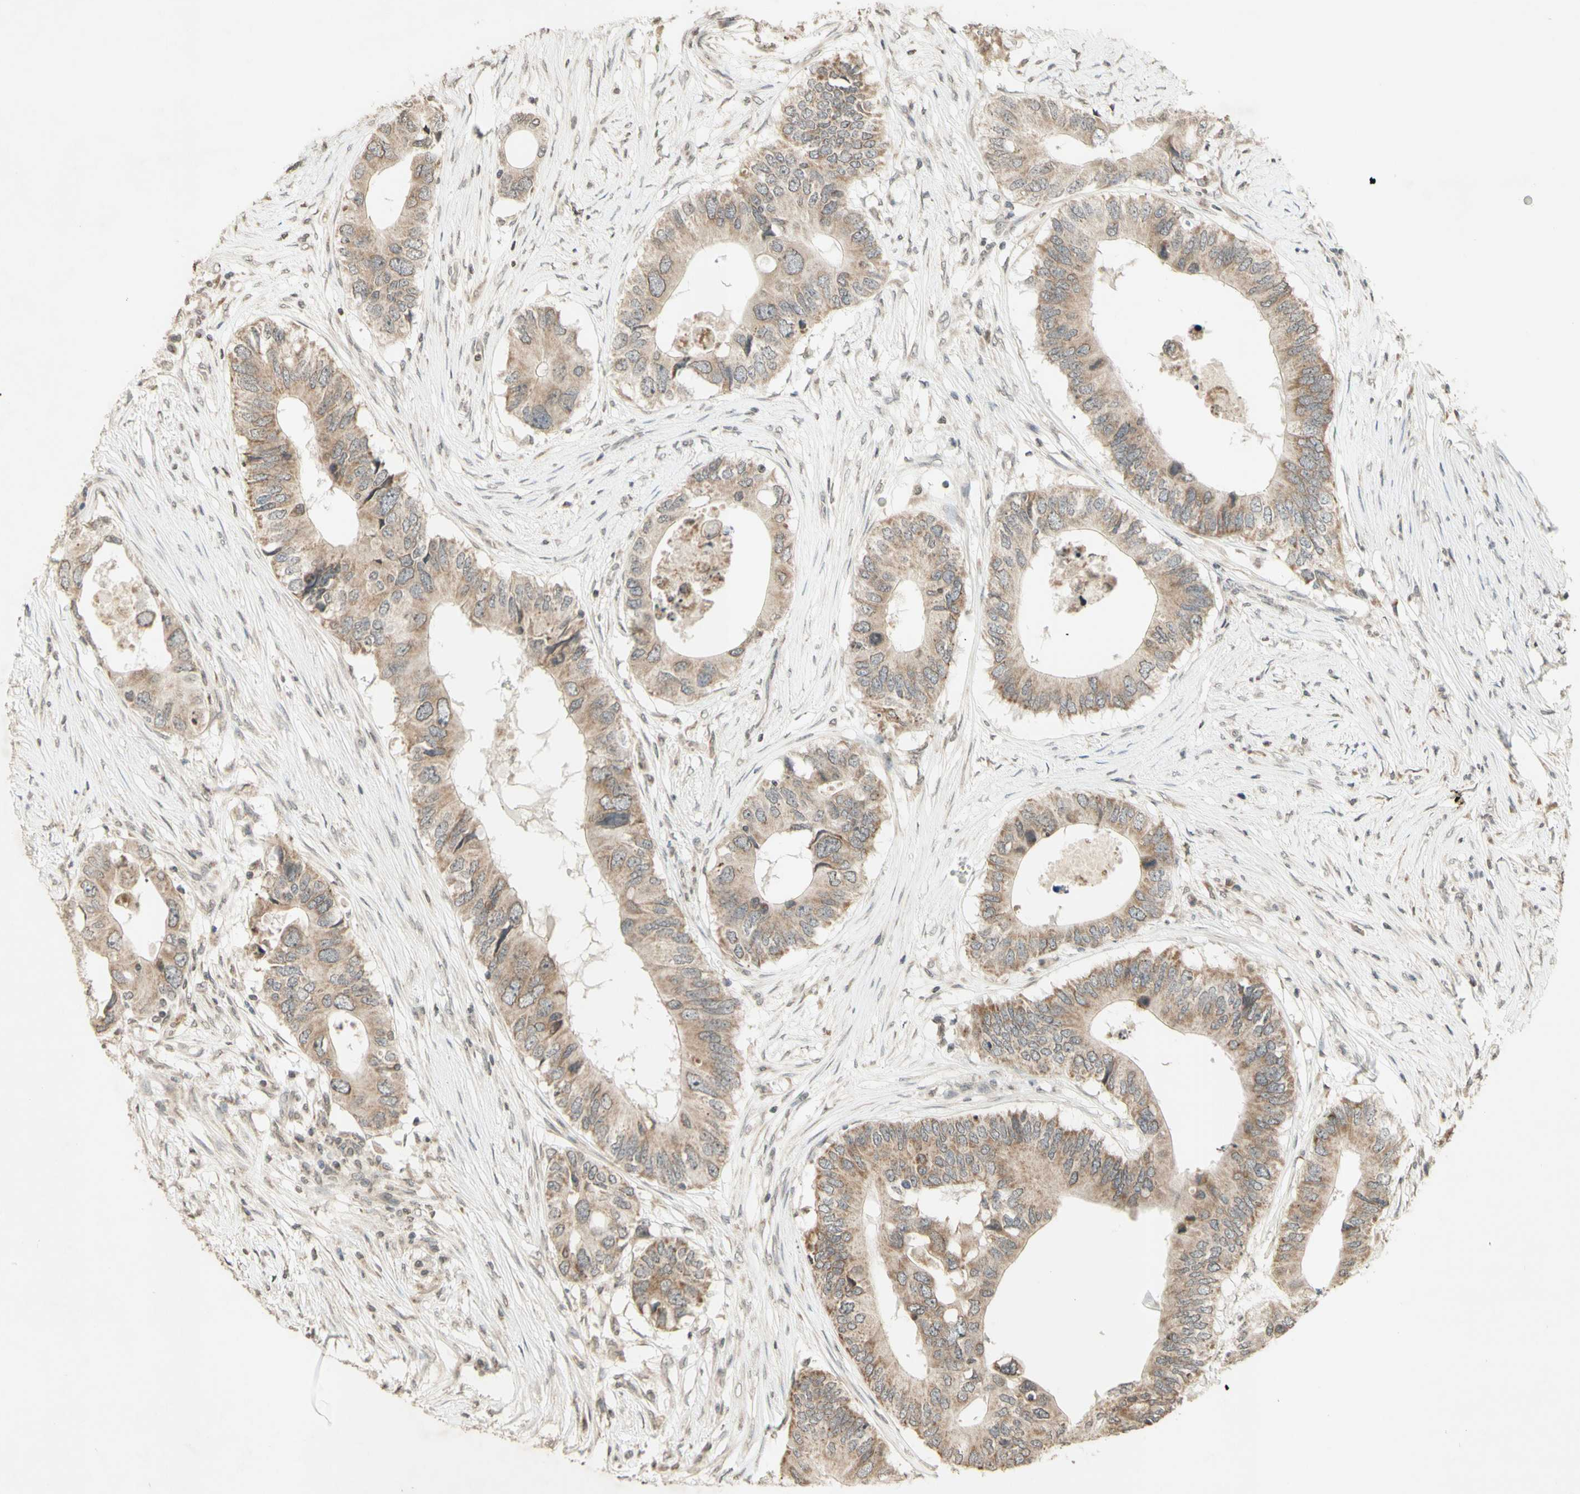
{"staining": {"intensity": "weak", "quantity": ">75%", "location": "cytoplasmic/membranous"}, "tissue": "colorectal cancer", "cell_type": "Tumor cells", "image_type": "cancer", "snomed": [{"axis": "morphology", "description": "Adenocarcinoma, NOS"}, {"axis": "topography", "description": "Colon"}], "caption": "Immunohistochemical staining of human colorectal adenocarcinoma displays low levels of weak cytoplasmic/membranous protein positivity in approximately >75% of tumor cells.", "gene": "CCNI", "patient": {"sex": "male", "age": 71}}